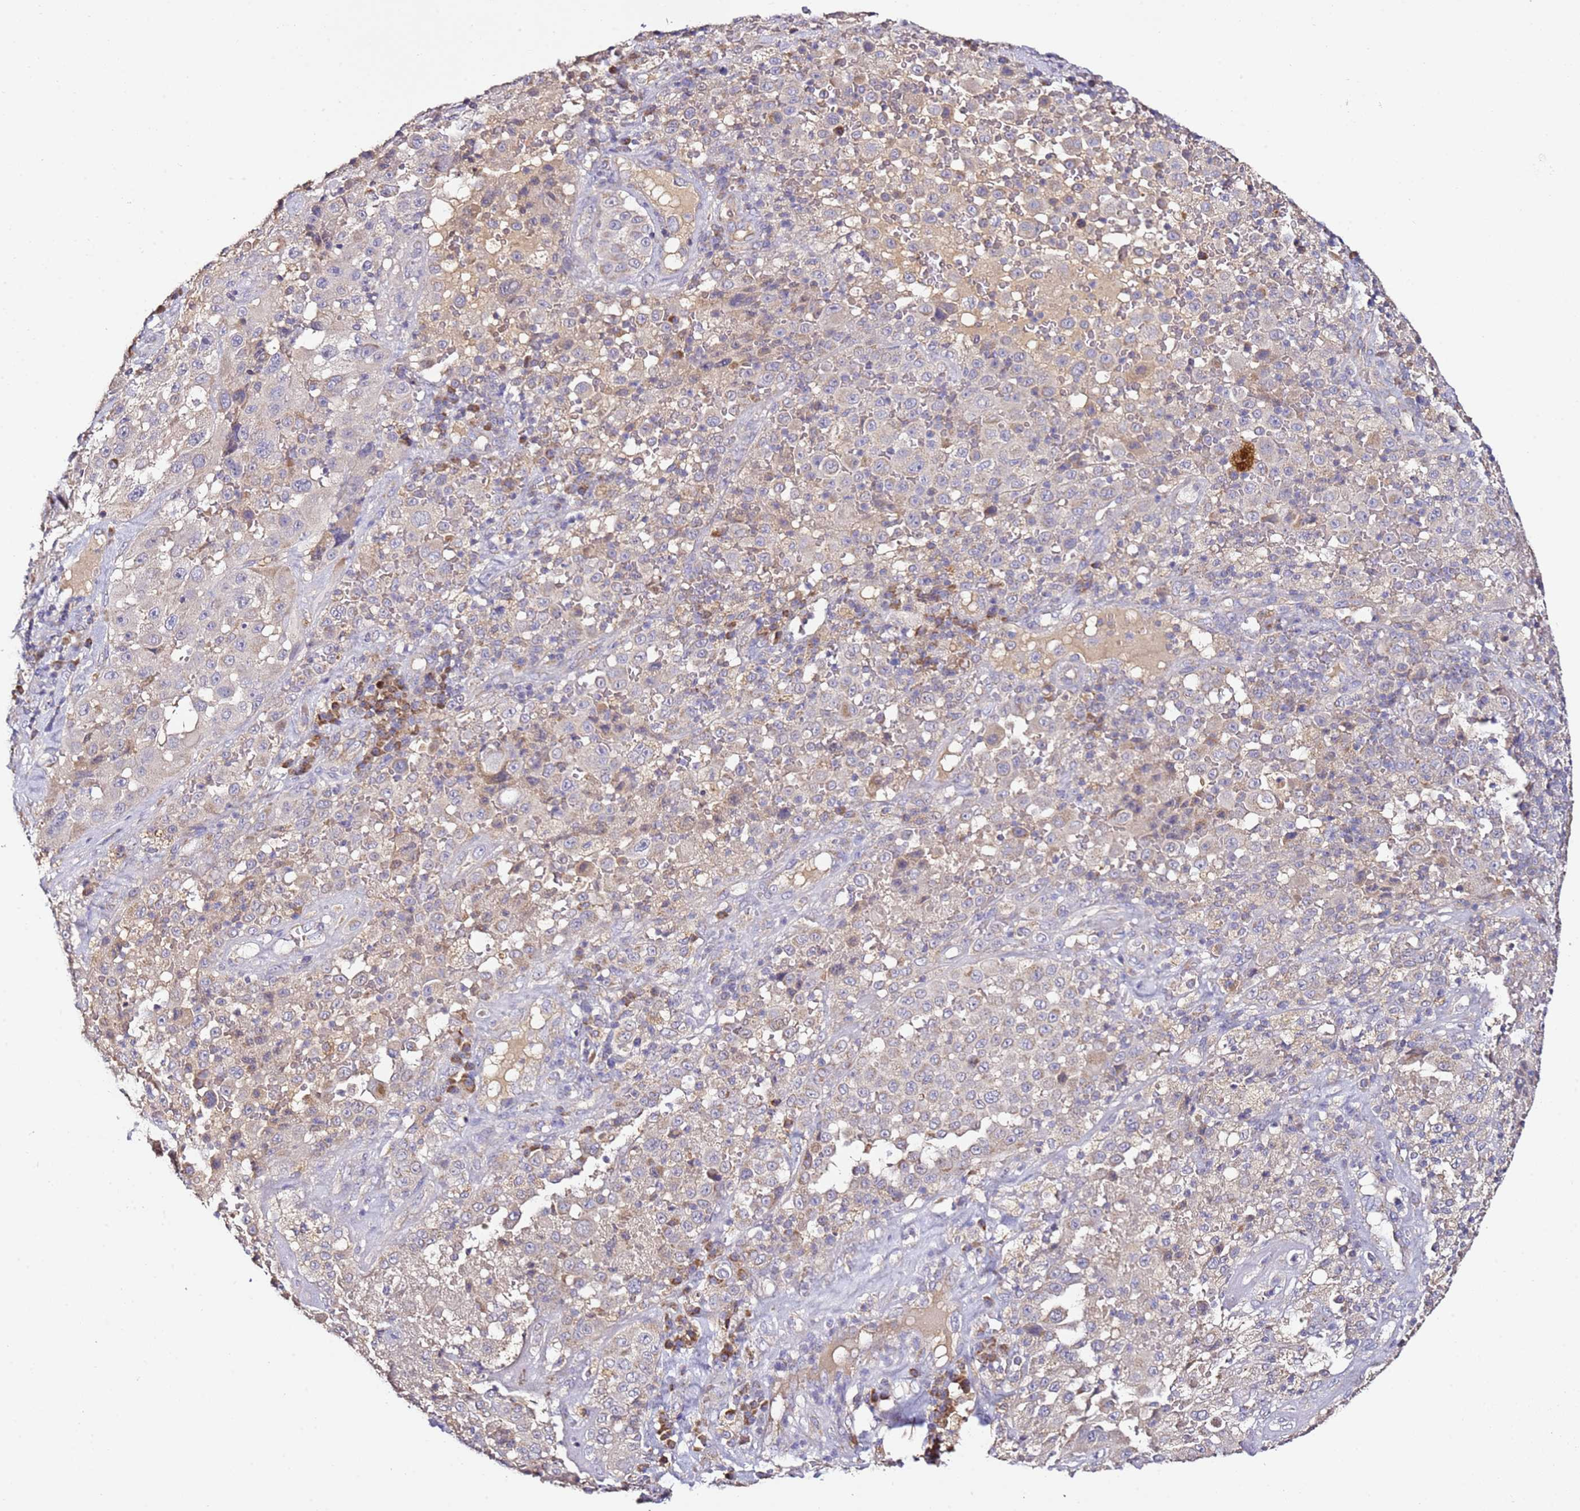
{"staining": {"intensity": "negative", "quantity": "none", "location": "none"}, "tissue": "melanoma", "cell_type": "Tumor cells", "image_type": "cancer", "snomed": [{"axis": "morphology", "description": "Malignant melanoma, Metastatic site"}, {"axis": "topography", "description": "Lymph node"}], "caption": "This is an immunohistochemistry histopathology image of human melanoma. There is no expression in tumor cells.", "gene": "OR2B11", "patient": {"sex": "male", "age": 62}}